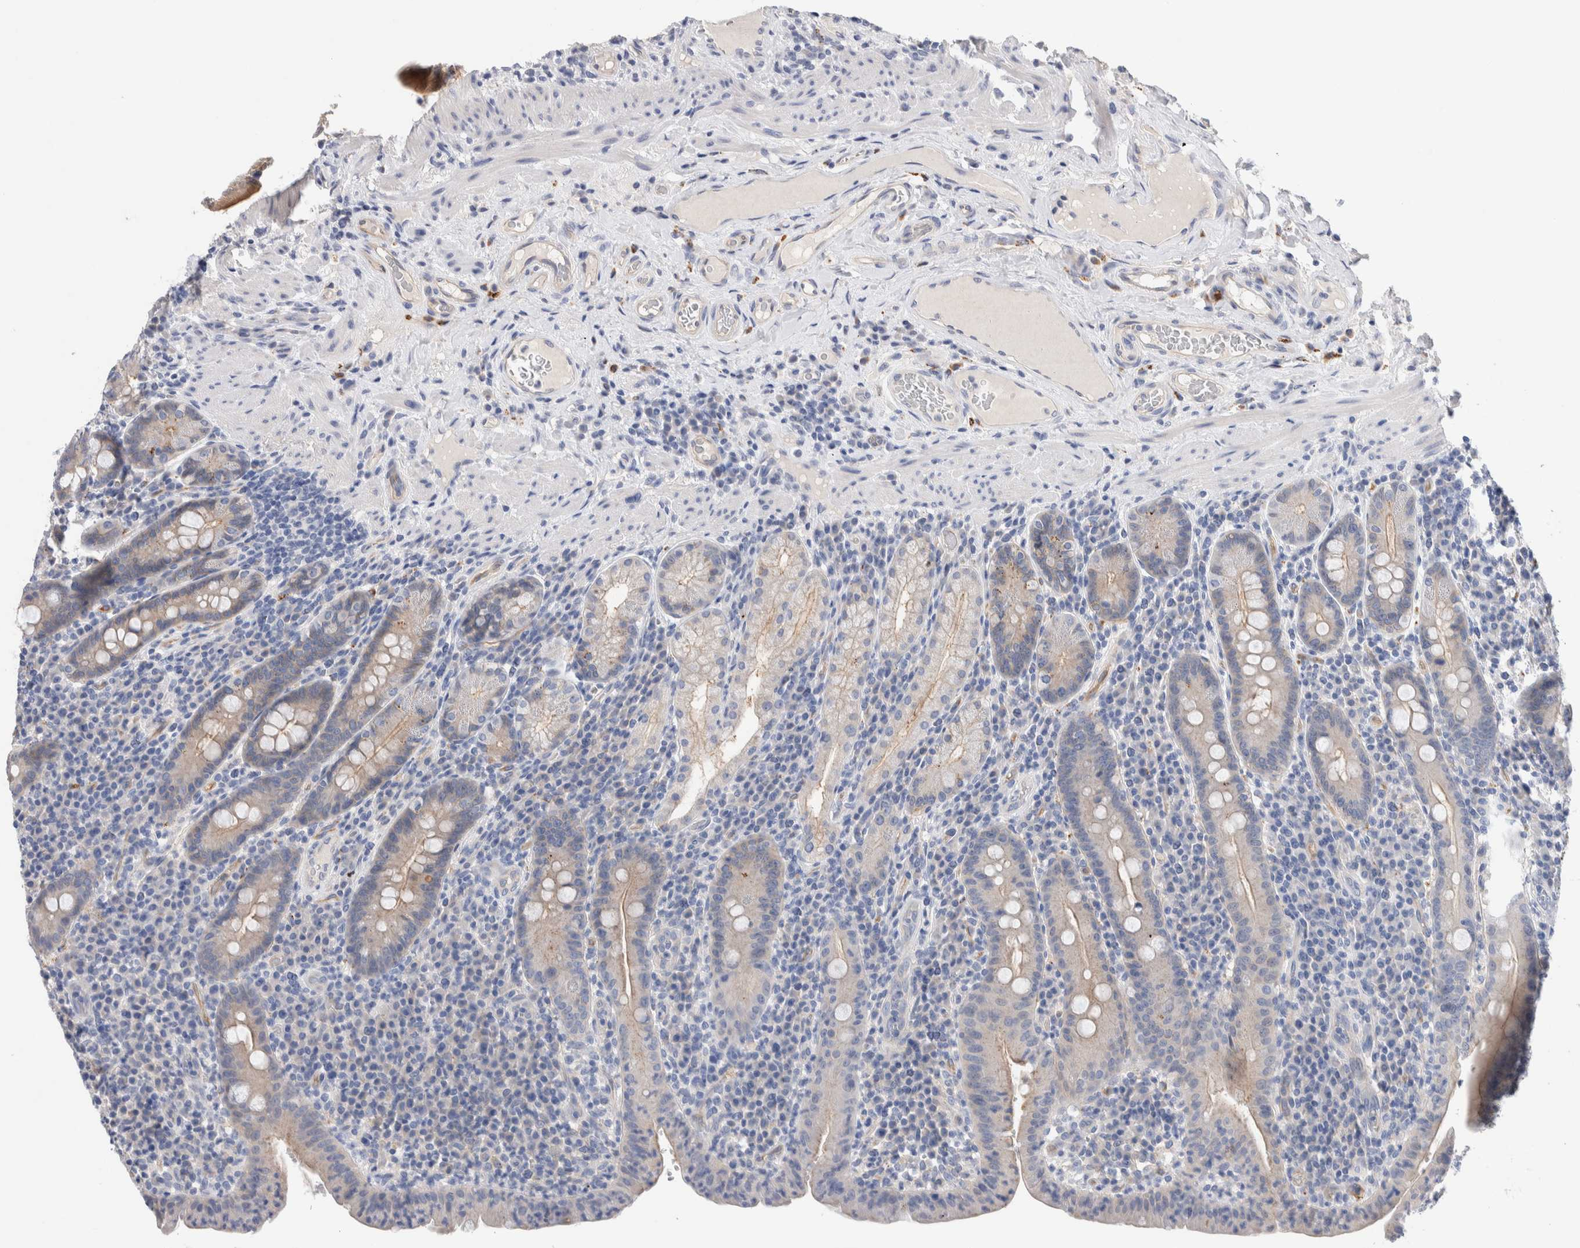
{"staining": {"intensity": "moderate", "quantity": "25%-75%", "location": "cytoplasmic/membranous"}, "tissue": "duodenum", "cell_type": "Glandular cells", "image_type": "normal", "snomed": [{"axis": "morphology", "description": "Normal tissue, NOS"}, {"axis": "morphology", "description": "Adenocarcinoma, NOS"}, {"axis": "topography", "description": "Pancreas"}, {"axis": "topography", "description": "Duodenum"}], "caption": "DAB (3,3'-diaminobenzidine) immunohistochemical staining of unremarkable duodenum demonstrates moderate cytoplasmic/membranous protein positivity in about 25%-75% of glandular cells.", "gene": "METRNL", "patient": {"sex": "male", "age": 50}}